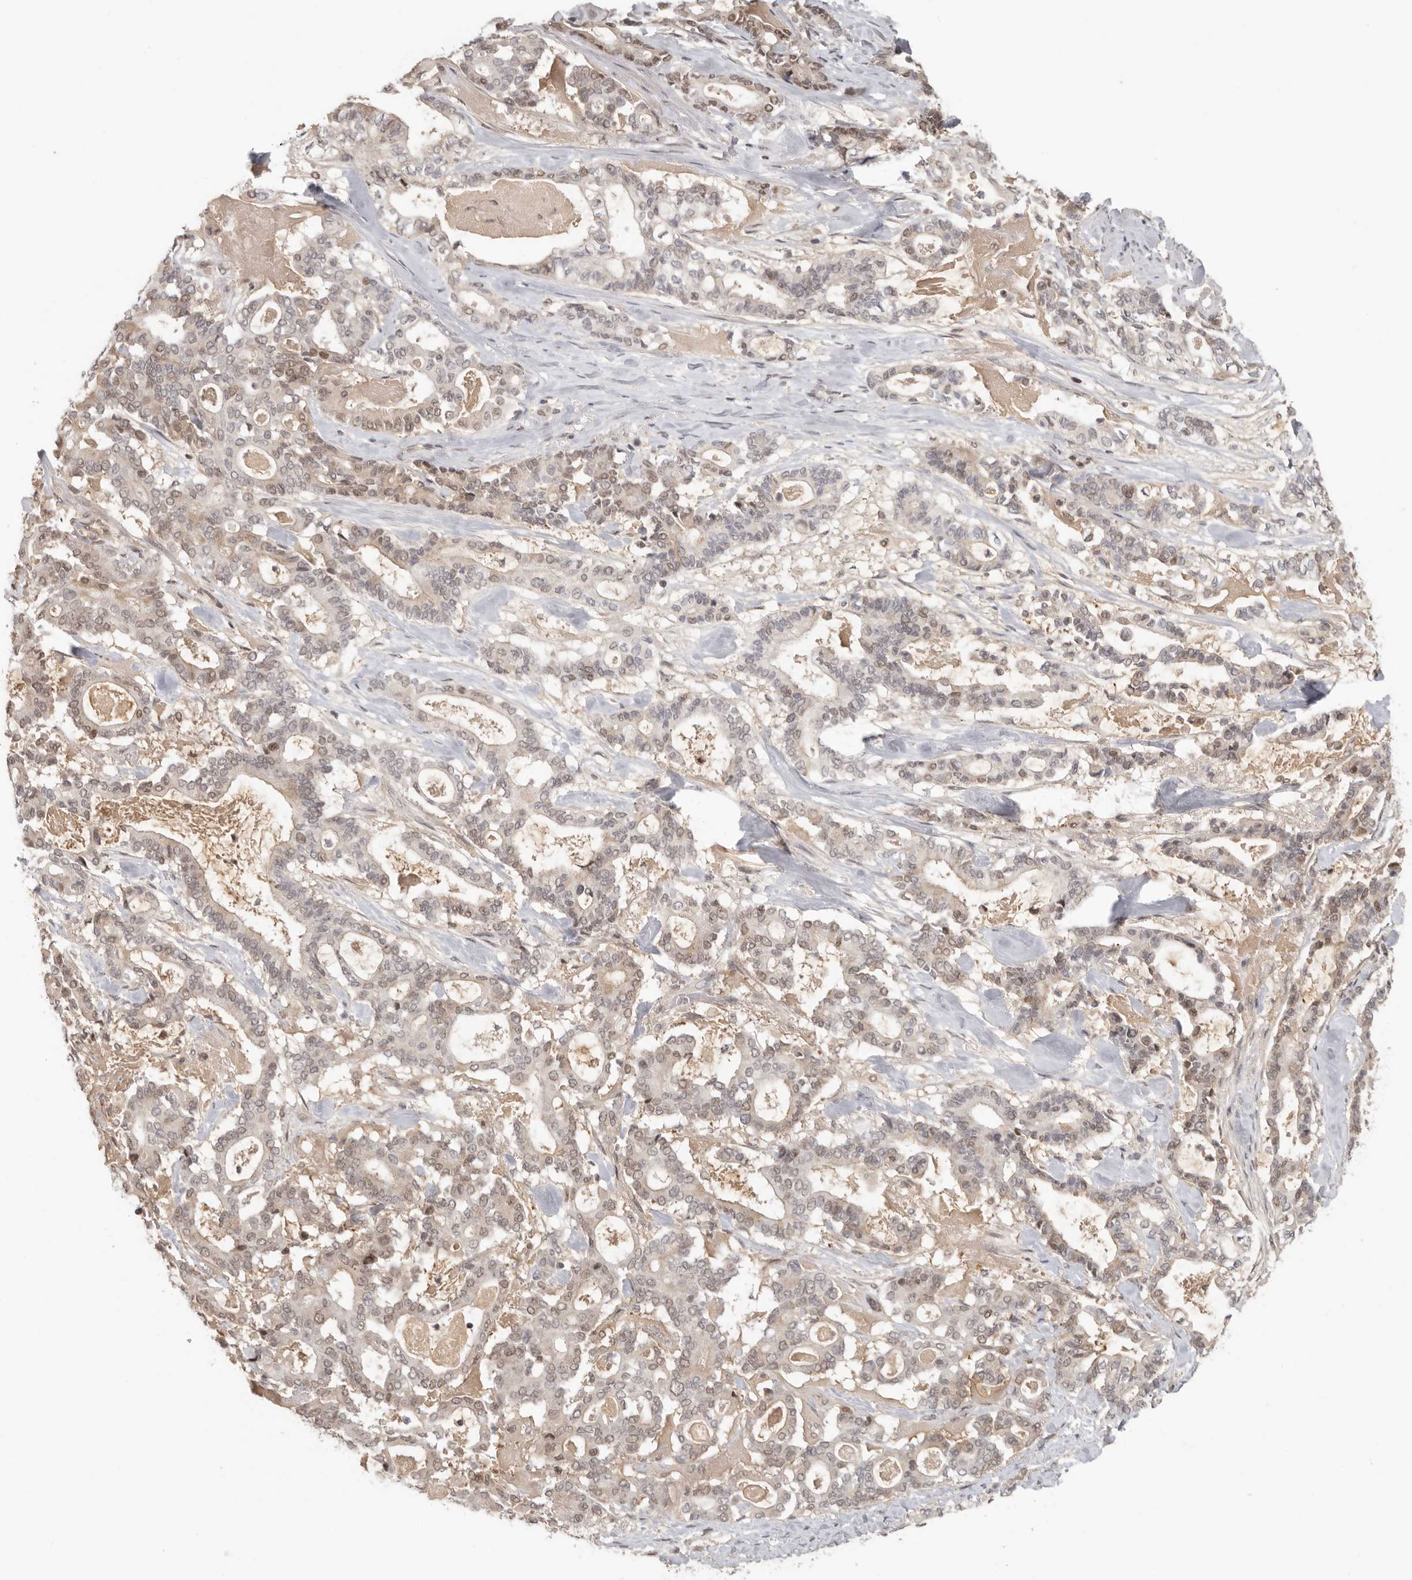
{"staining": {"intensity": "weak", "quantity": "25%-75%", "location": "nuclear"}, "tissue": "pancreatic cancer", "cell_type": "Tumor cells", "image_type": "cancer", "snomed": [{"axis": "morphology", "description": "Adenocarcinoma, NOS"}, {"axis": "topography", "description": "Pancreas"}], "caption": "The immunohistochemical stain labels weak nuclear expression in tumor cells of pancreatic adenocarcinoma tissue.", "gene": "PSMA5", "patient": {"sex": "male", "age": 63}}